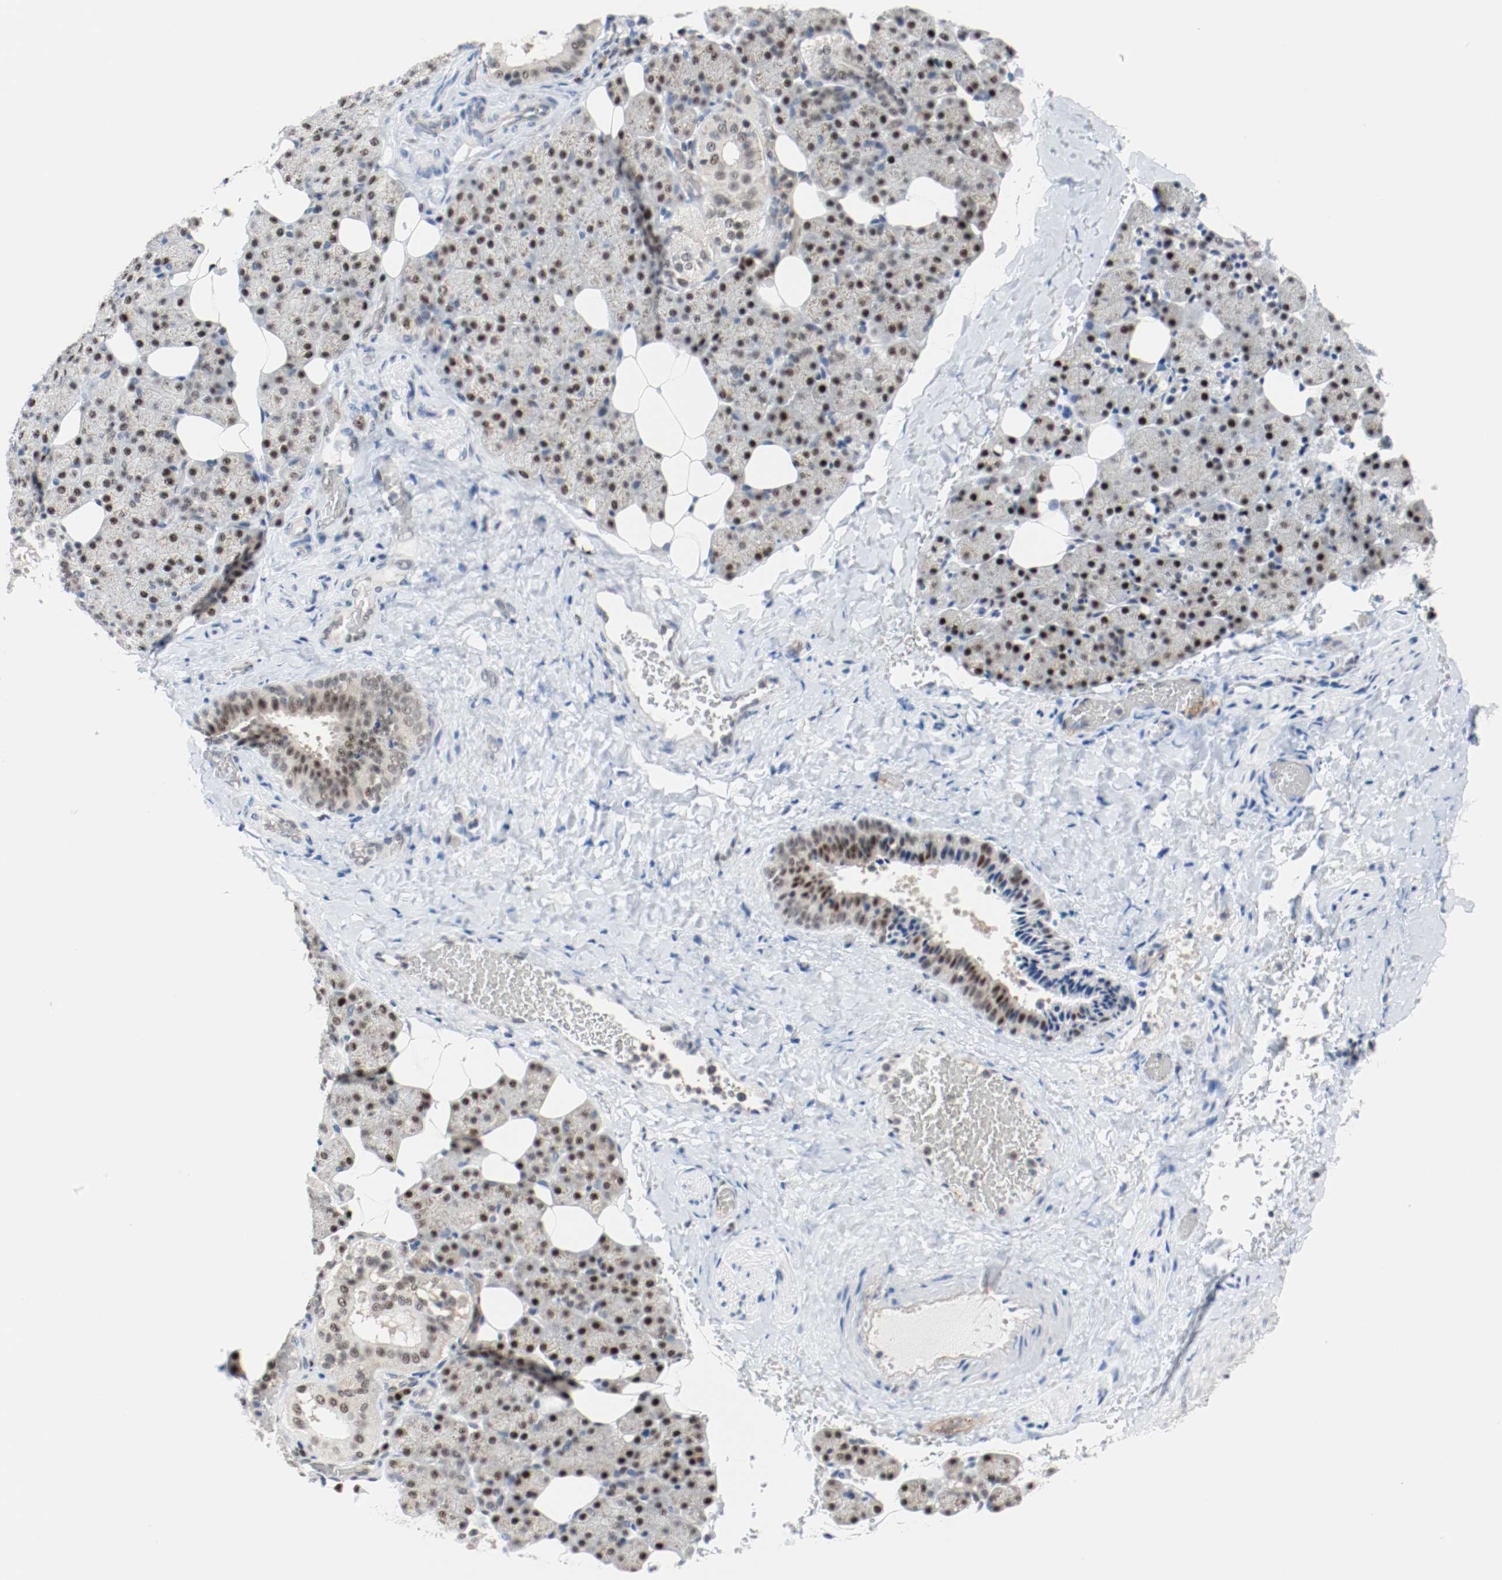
{"staining": {"intensity": "moderate", "quantity": "25%-75%", "location": "nuclear"}, "tissue": "salivary gland", "cell_type": "Glandular cells", "image_type": "normal", "snomed": [{"axis": "morphology", "description": "Normal tissue, NOS"}, {"axis": "topography", "description": "Lymph node"}, {"axis": "topography", "description": "Salivary gland"}], "caption": "Immunohistochemical staining of unremarkable salivary gland reveals 25%-75% levels of moderate nuclear protein expression in about 25%-75% of glandular cells.", "gene": "ASH1L", "patient": {"sex": "male", "age": 8}}